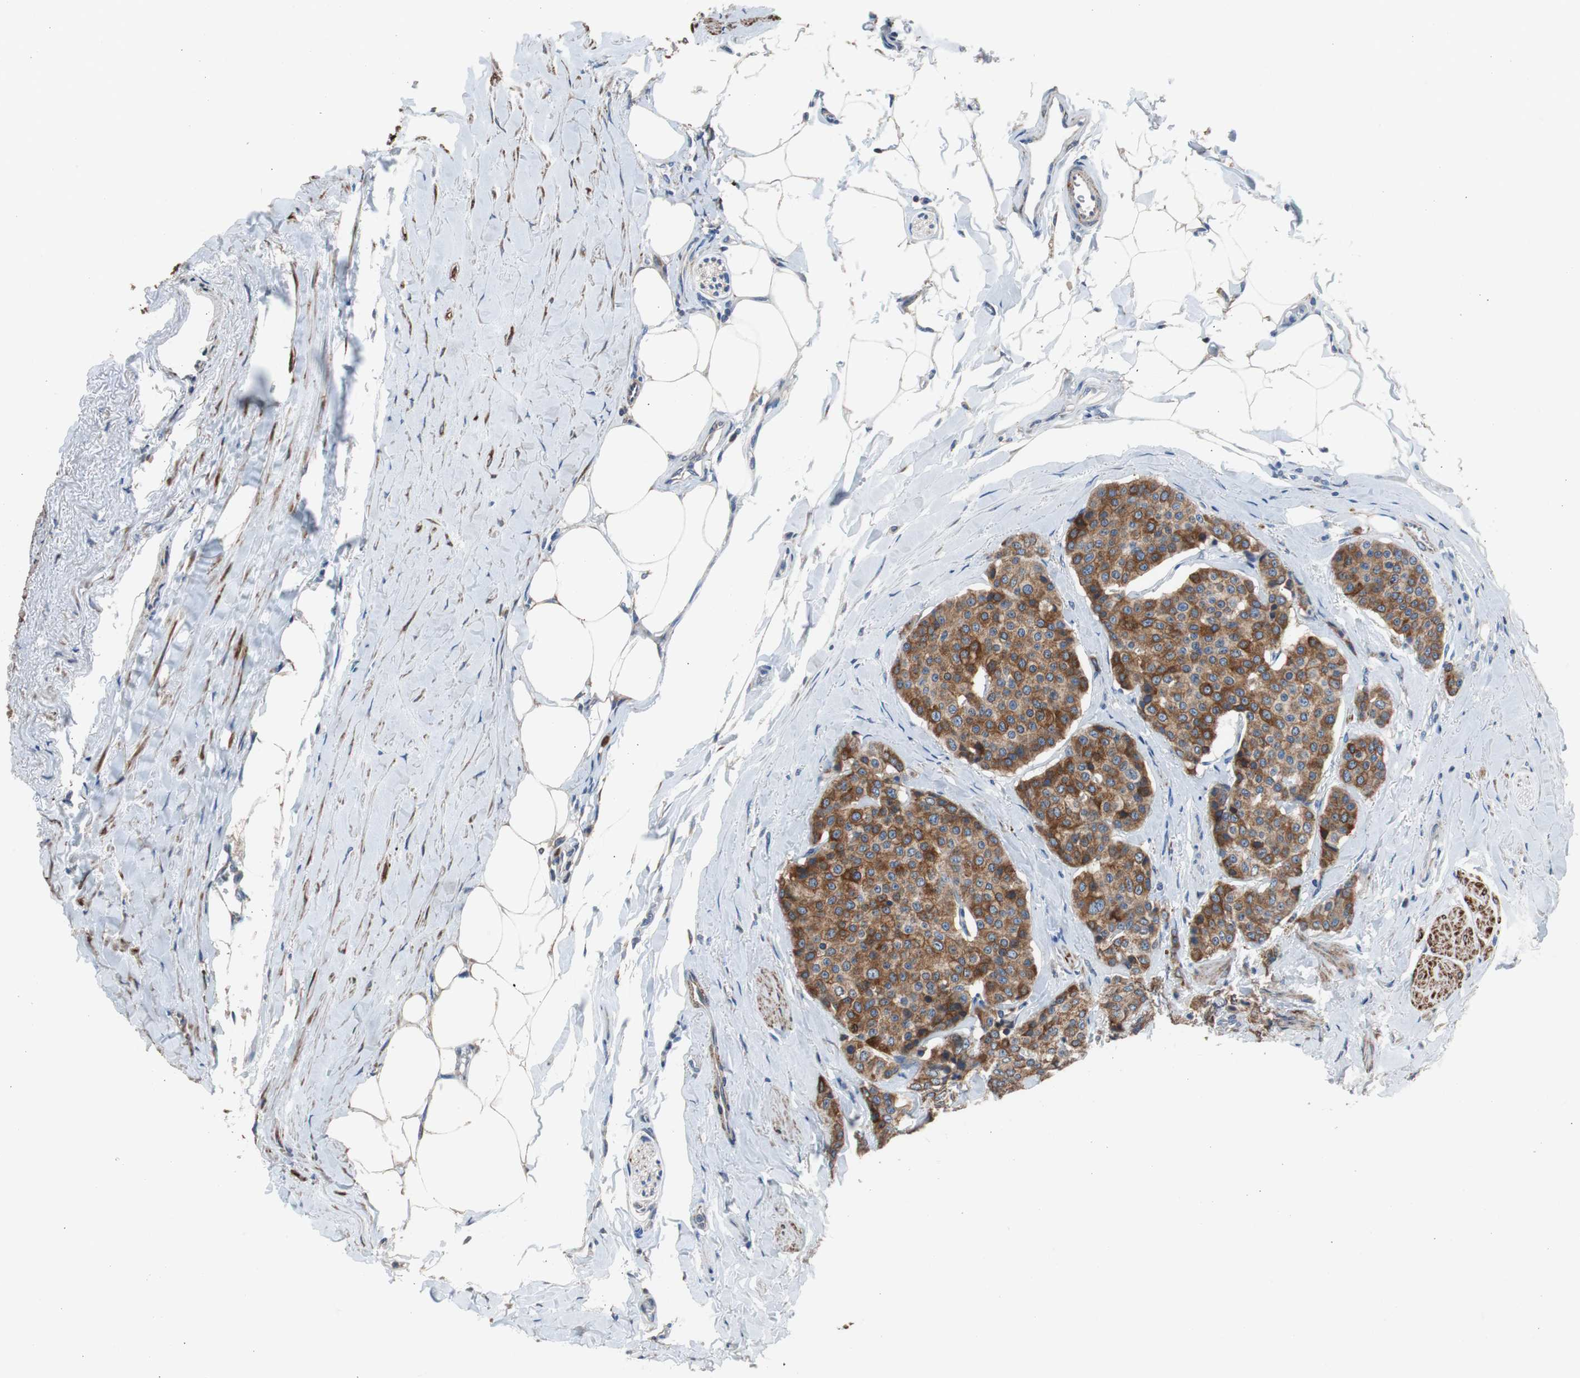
{"staining": {"intensity": "moderate", "quantity": ">75%", "location": "cytoplasmic/membranous"}, "tissue": "carcinoid", "cell_type": "Tumor cells", "image_type": "cancer", "snomed": [{"axis": "morphology", "description": "Carcinoid, malignant, NOS"}, {"axis": "topography", "description": "Colon"}], "caption": "This histopathology image shows immunohistochemistry (IHC) staining of human carcinoid, with medium moderate cytoplasmic/membranous positivity in about >75% of tumor cells.", "gene": "PBXIP1", "patient": {"sex": "female", "age": 61}}